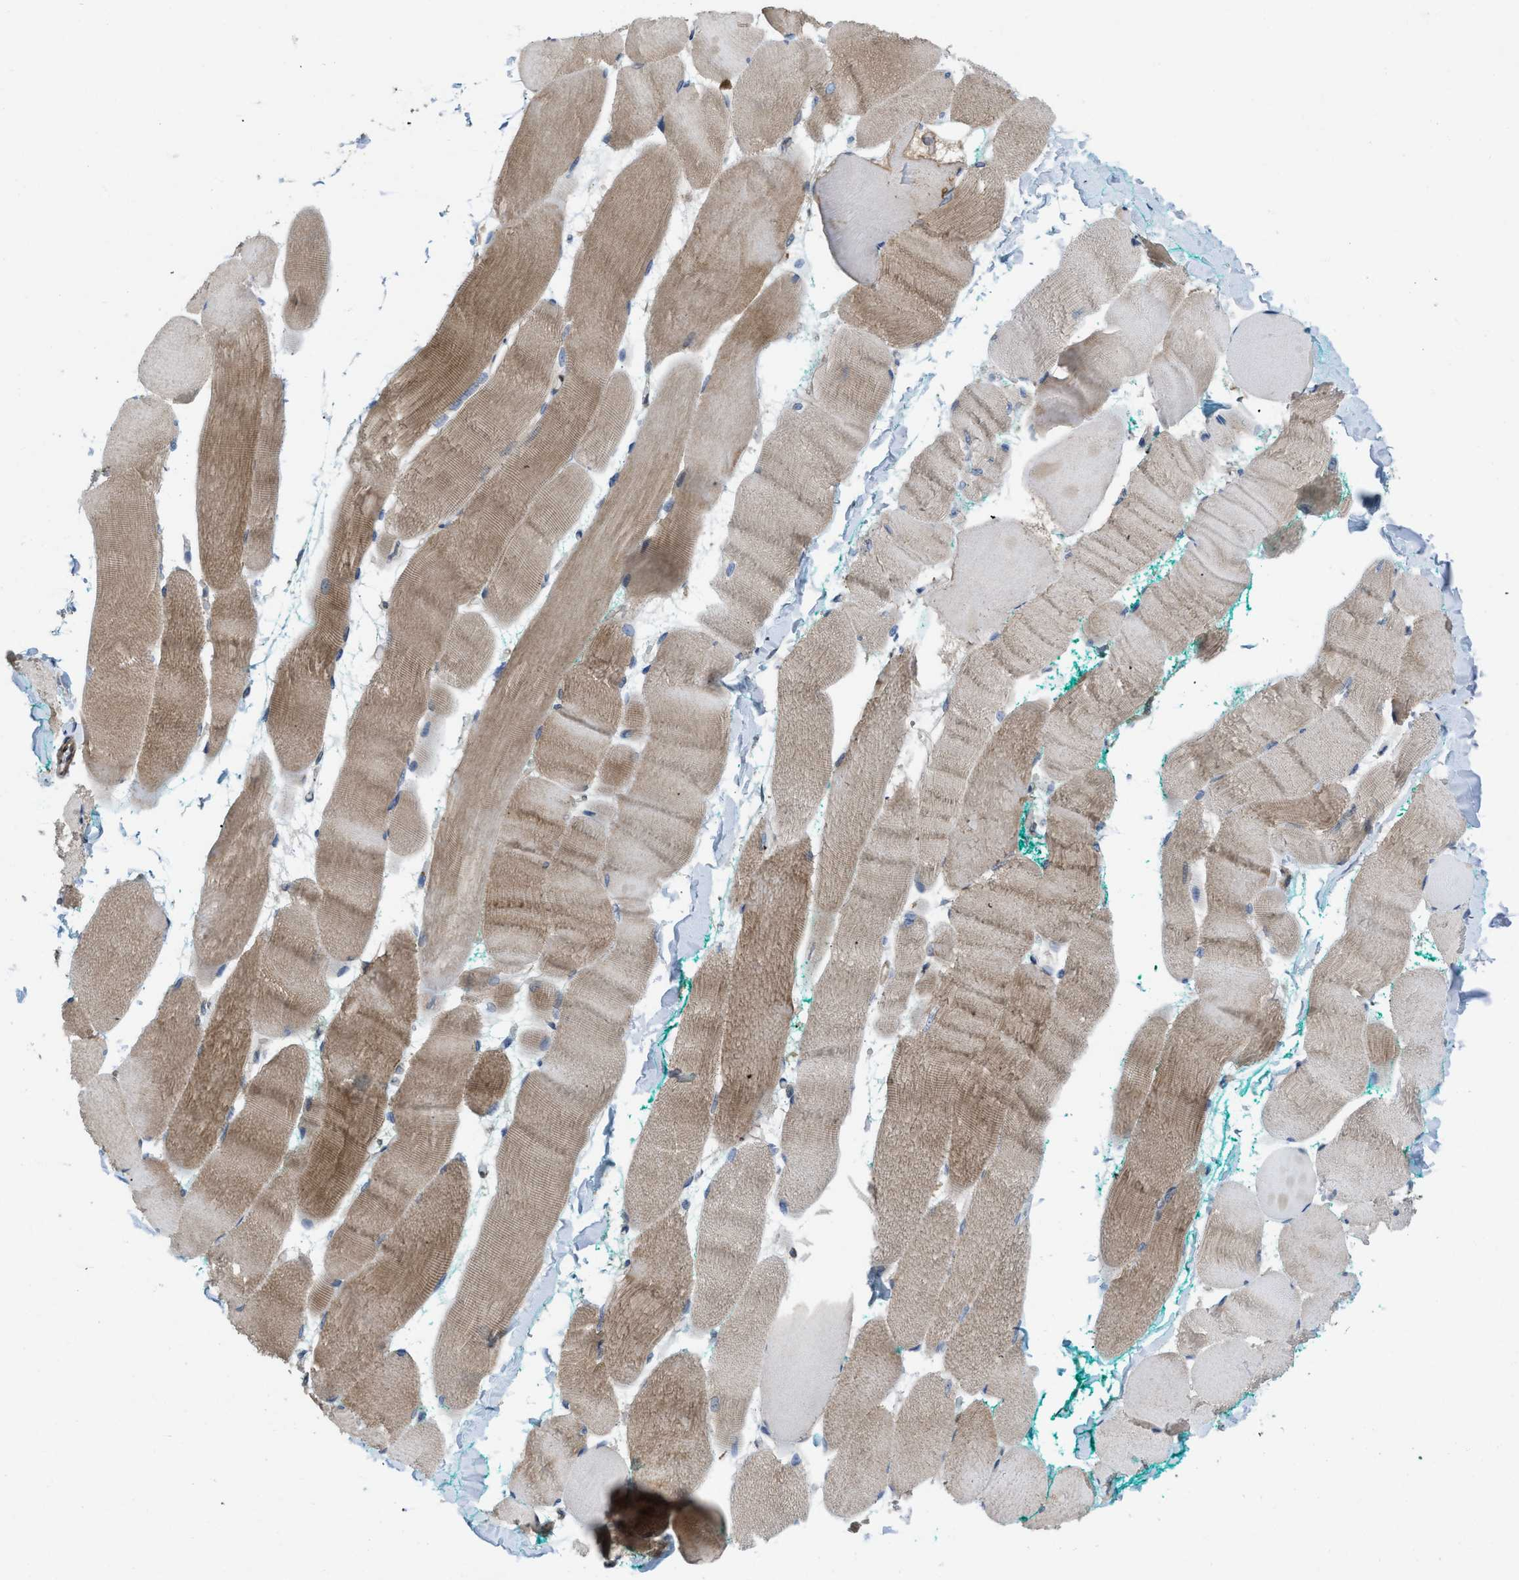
{"staining": {"intensity": "moderate", "quantity": ">75%", "location": "cytoplasmic/membranous"}, "tissue": "skeletal muscle", "cell_type": "Myocytes", "image_type": "normal", "snomed": [{"axis": "morphology", "description": "Normal tissue, NOS"}, {"axis": "morphology", "description": "Squamous cell carcinoma, NOS"}, {"axis": "topography", "description": "Skeletal muscle"}], "caption": "There is medium levels of moderate cytoplasmic/membranous positivity in myocytes of unremarkable skeletal muscle, as demonstrated by immunohistochemical staining (brown color).", "gene": "MYO18A", "patient": {"sex": "male", "age": 51}}